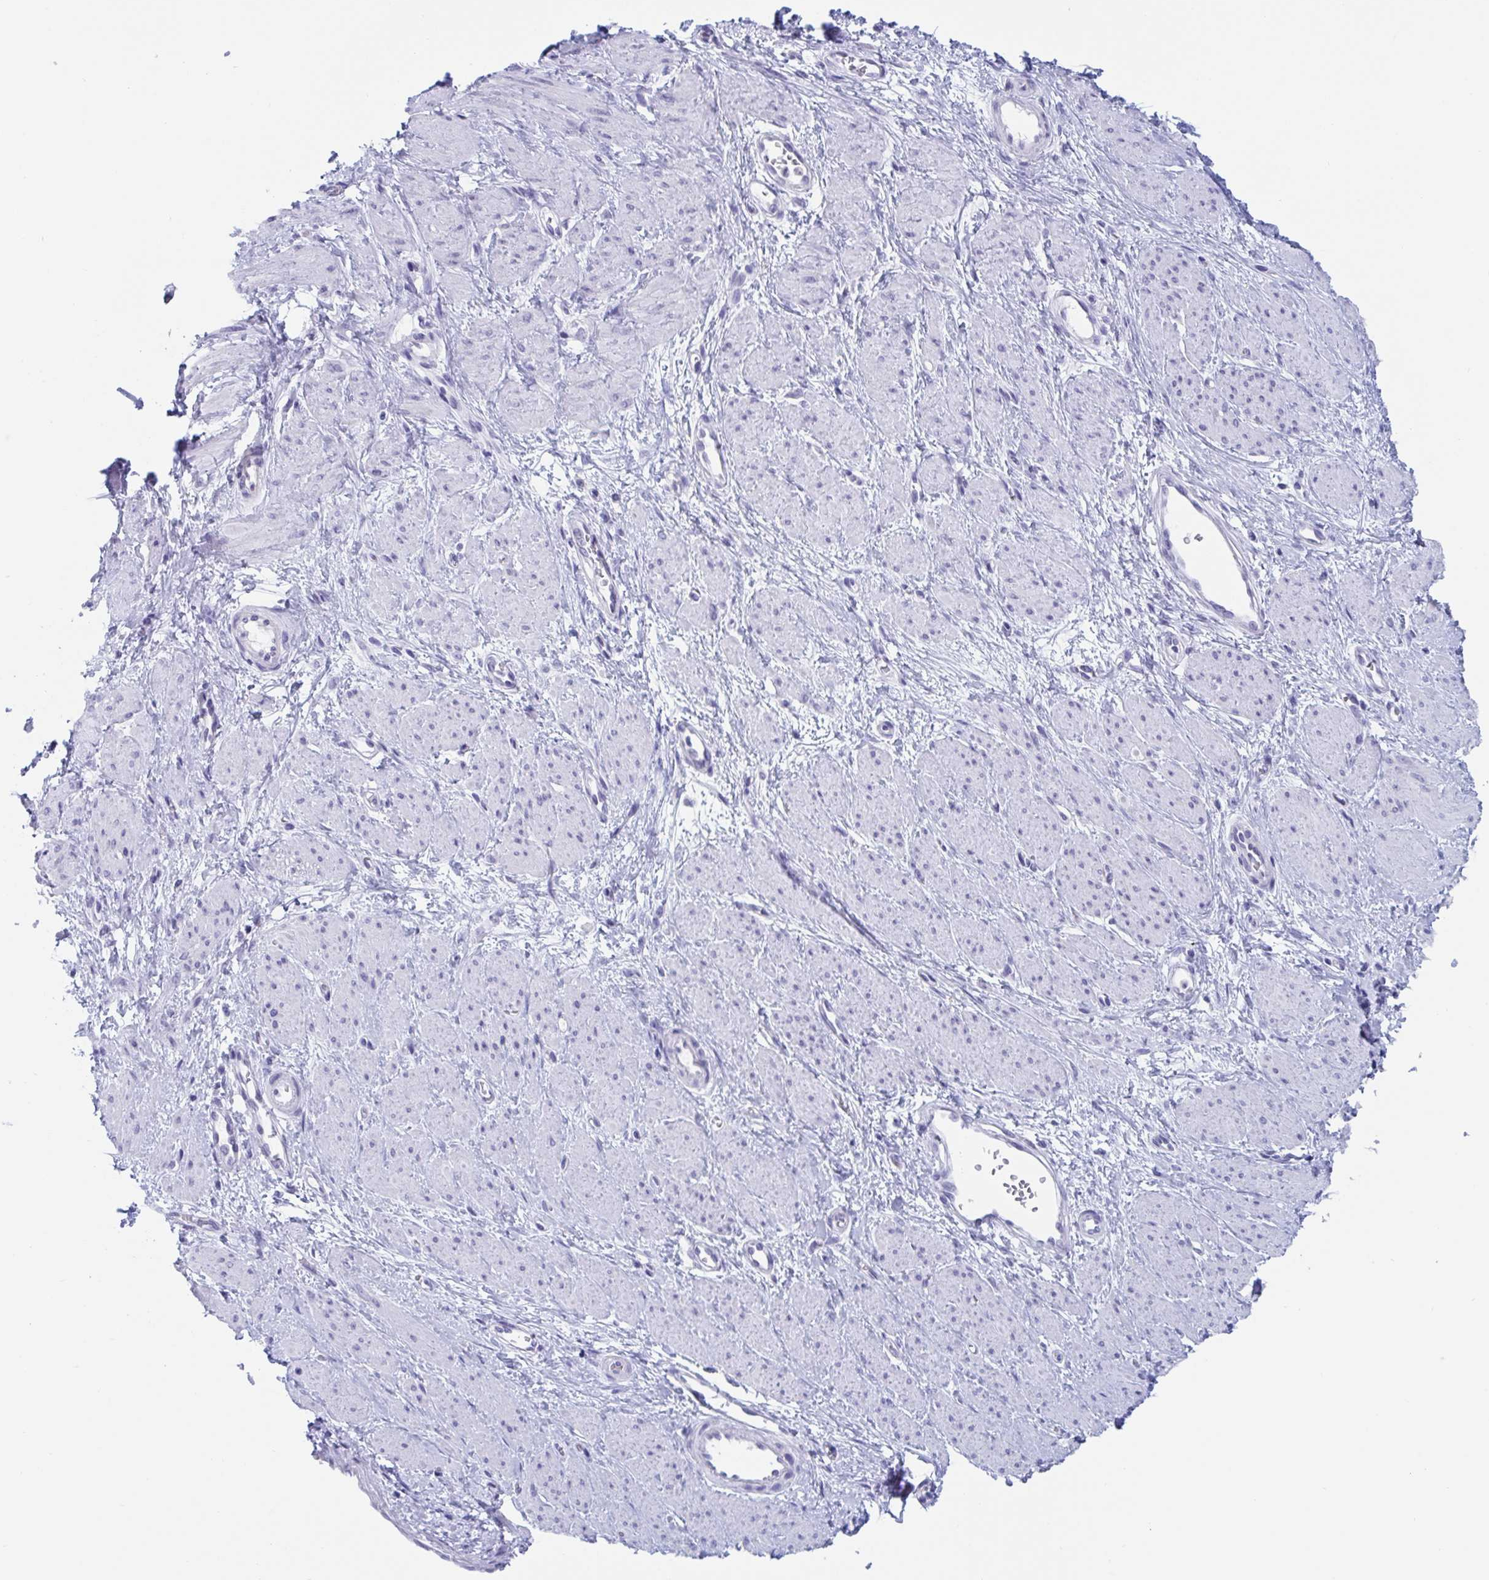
{"staining": {"intensity": "negative", "quantity": "none", "location": "none"}, "tissue": "smooth muscle", "cell_type": "Smooth muscle cells", "image_type": "normal", "snomed": [{"axis": "morphology", "description": "Normal tissue, NOS"}, {"axis": "topography", "description": "Smooth muscle"}, {"axis": "topography", "description": "Uterus"}], "caption": "Immunohistochemistry micrograph of normal smooth muscle: smooth muscle stained with DAB reveals no significant protein expression in smooth muscle cells.", "gene": "CDX4", "patient": {"sex": "female", "age": 39}}